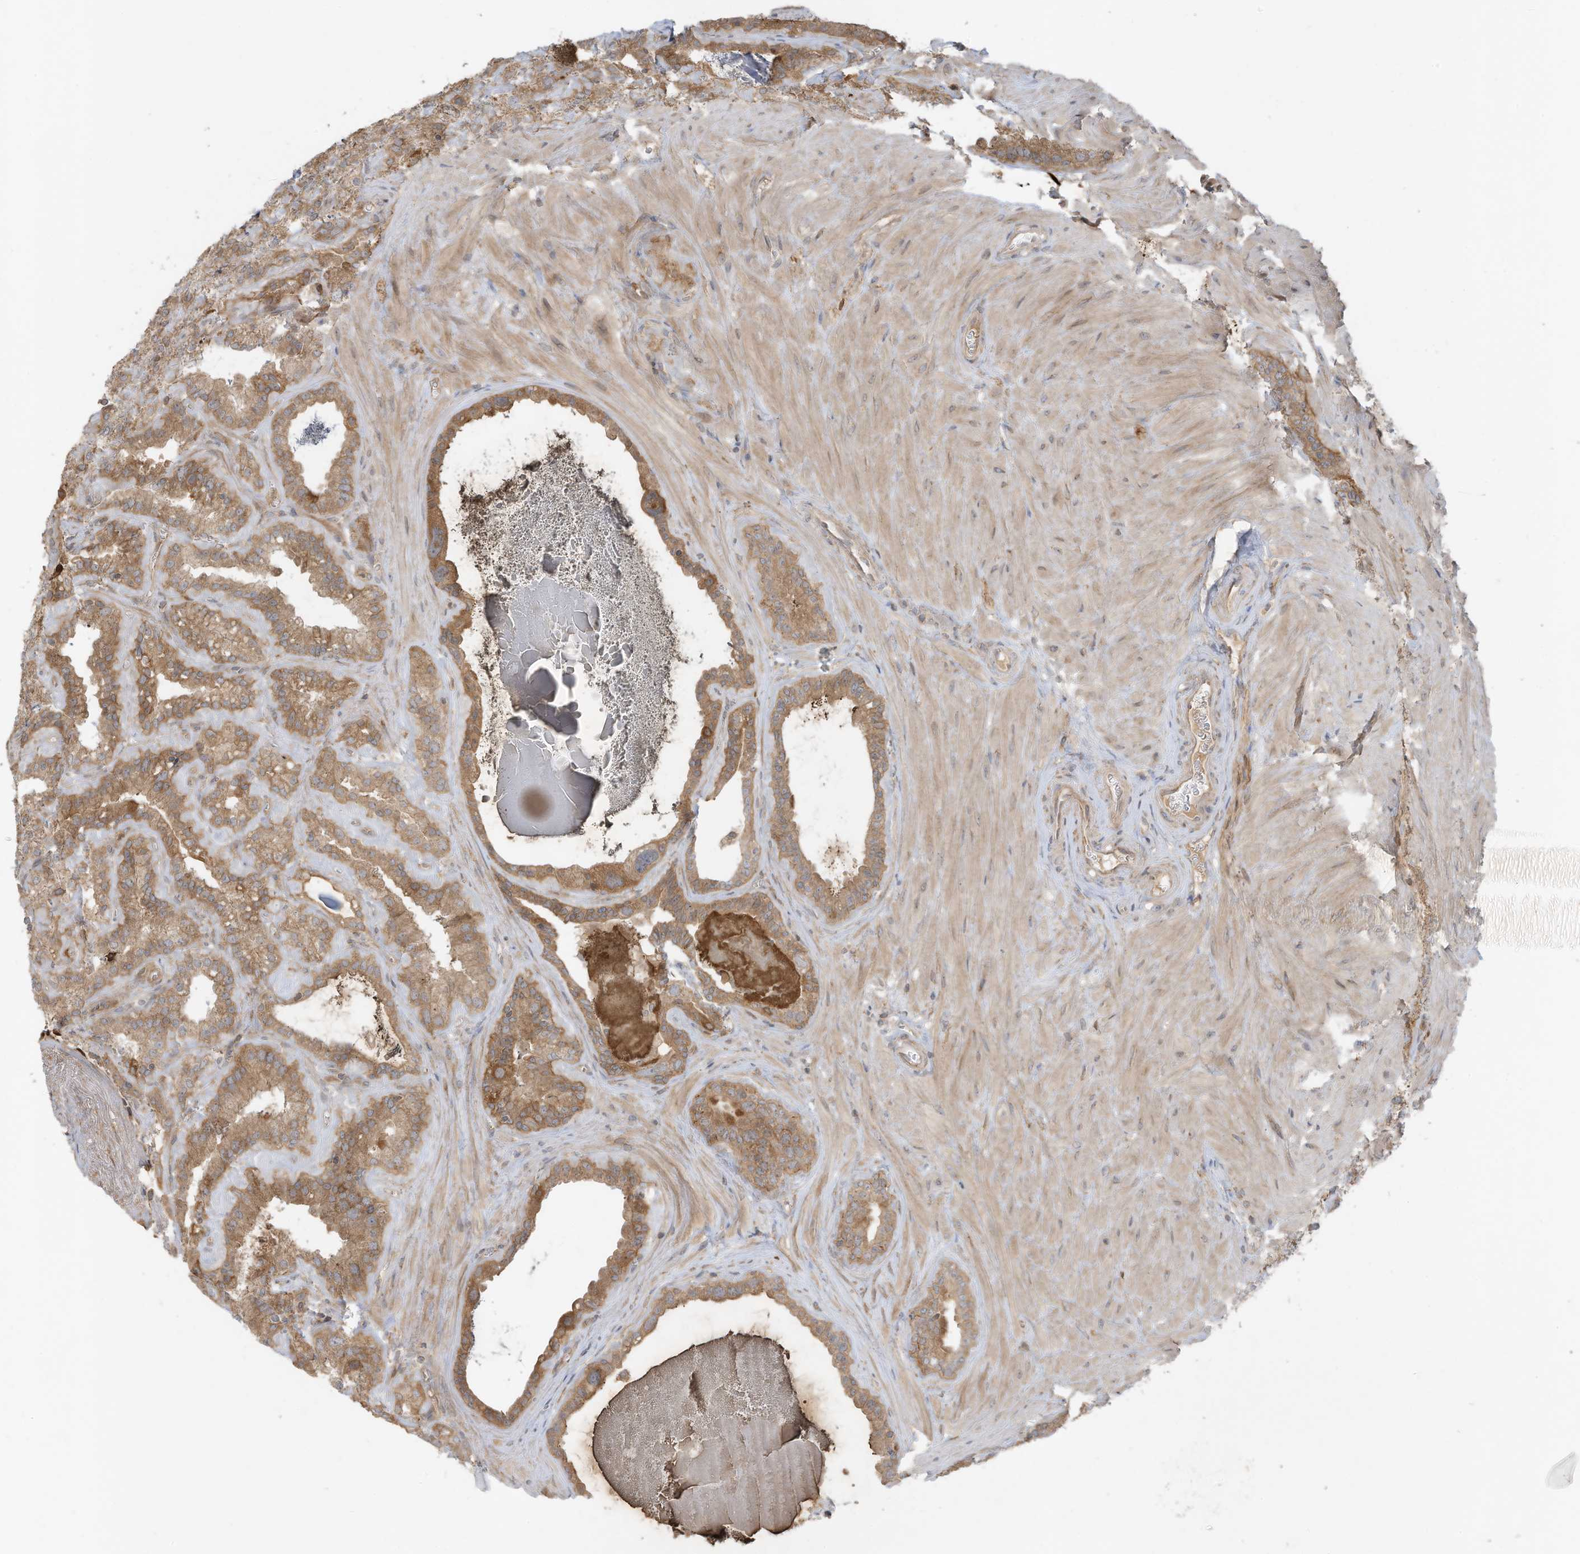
{"staining": {"intensity": "moderate", "quantity": ">75%", "location": "cytoplasmic/membranous"}, "tissue": "seminal vesicle", "cell_type": "Glandular cells", "image_type": "normal", "snomed": [{"axis": "morphology", "description": "Normal tissue, NOS"}, {"axis": "topography", "description": "Prostate"}, {"axis": "topography", "description": "Seminal veicle"}], "caption": "A brown stain highlights moderate cytoplasmic/membranous positivity of a protein in glandular cells of unremarkable seminal vesicle. (IHC, brightfield microscopy, high magnification).", "gene": "SLC25A12", "patient": {"sex": "male", "age": 59}}